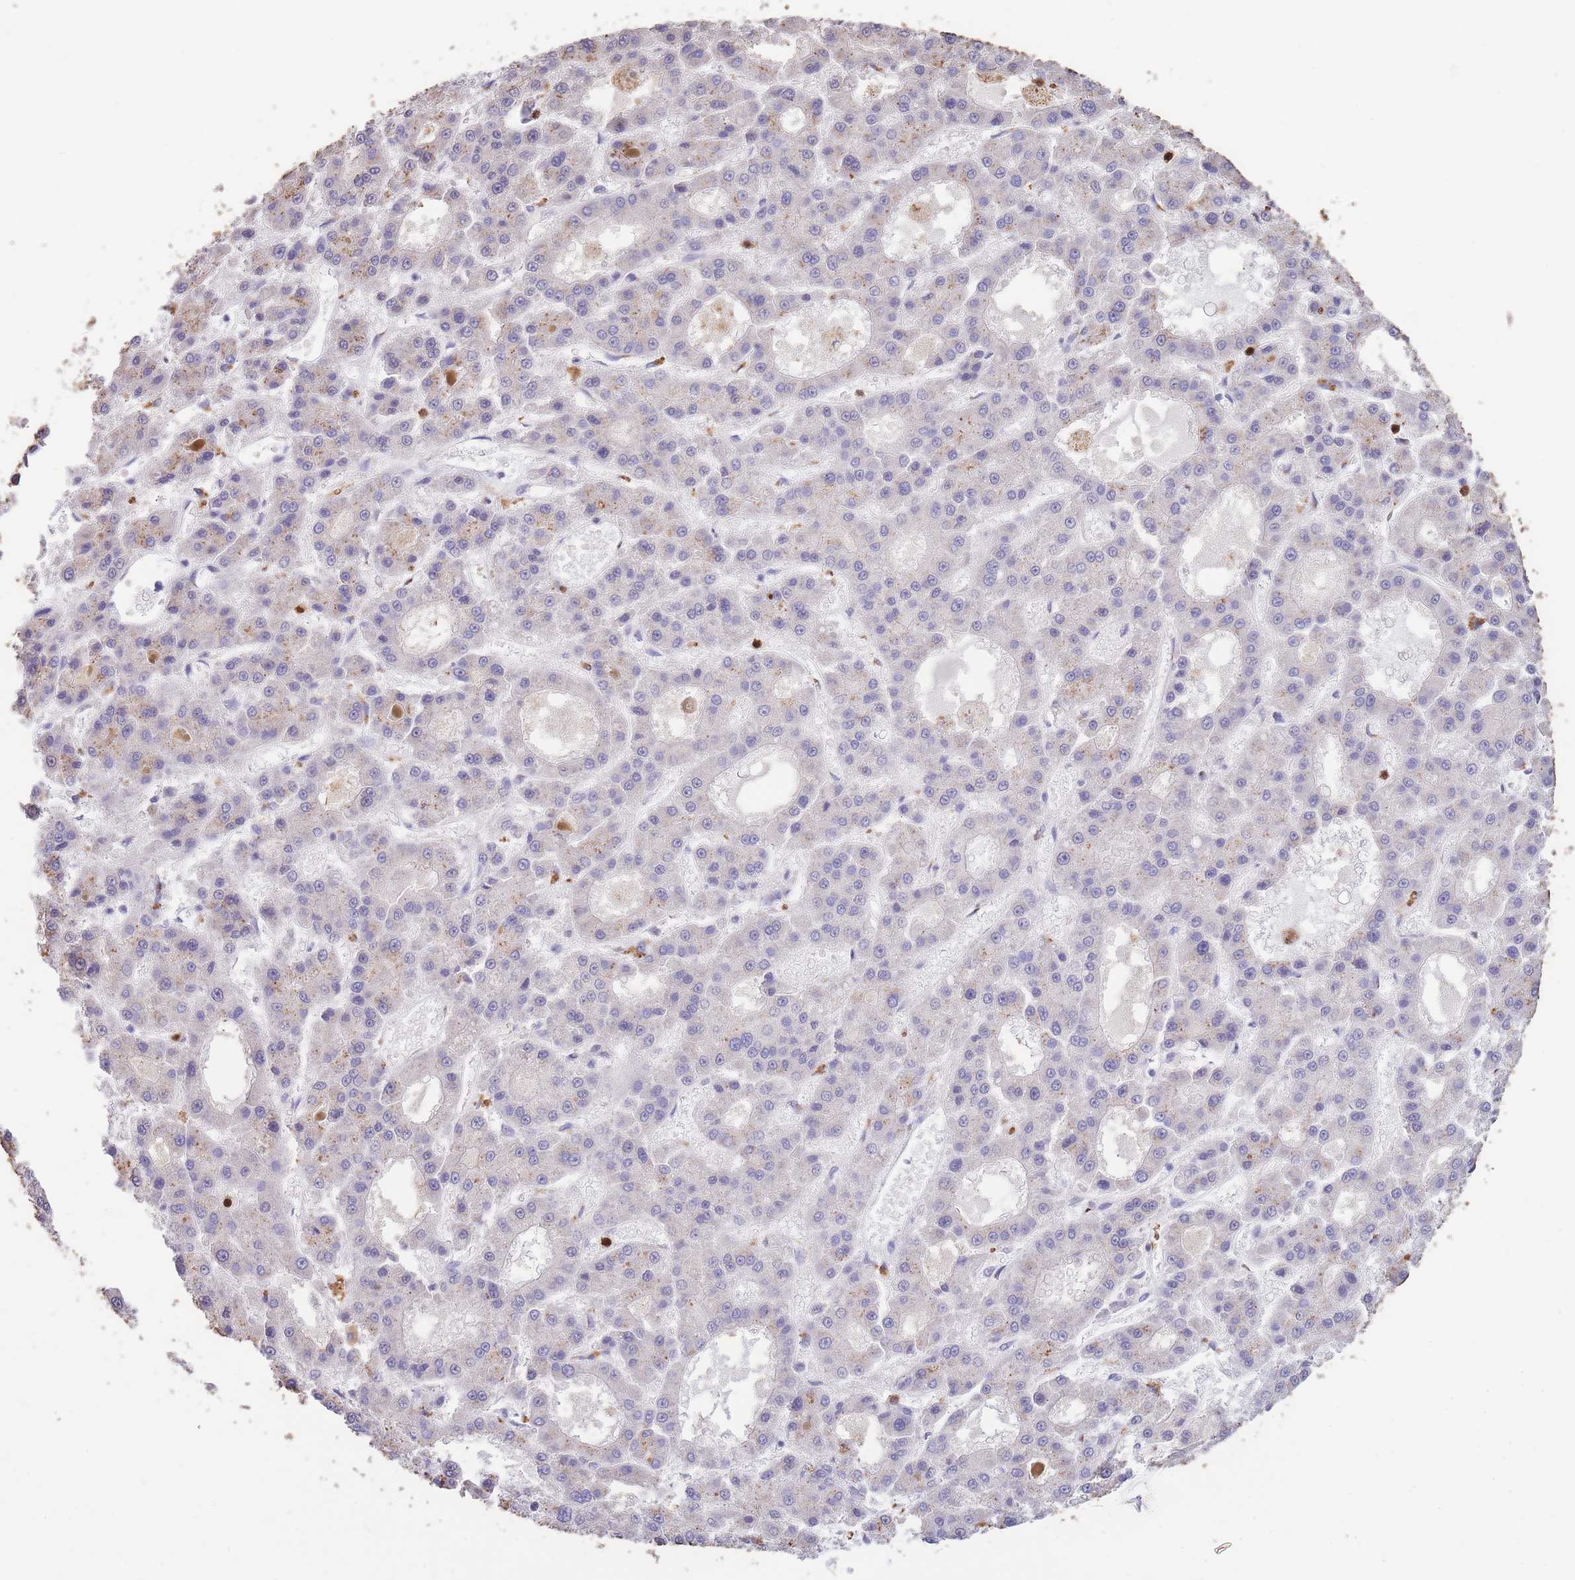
{"staining": {"intensity": "negative", "quantity": "none", "location": "none"}, "tissue": "liver cancer", "cell_type": "Tumor cells", "image_type": "cancer", "snomed": [{"axis": "morphology", "description": "Carcinoma, Hepatocellular, NOS"}, {"axis": "topography", "description": "Liver"}], "caption": "IHC of liver cancer (hepatocellular carcinoma) displays no staining in tumor cells.", "gene": "CENPM", "patient": {"sex": "male", "age": 70}}